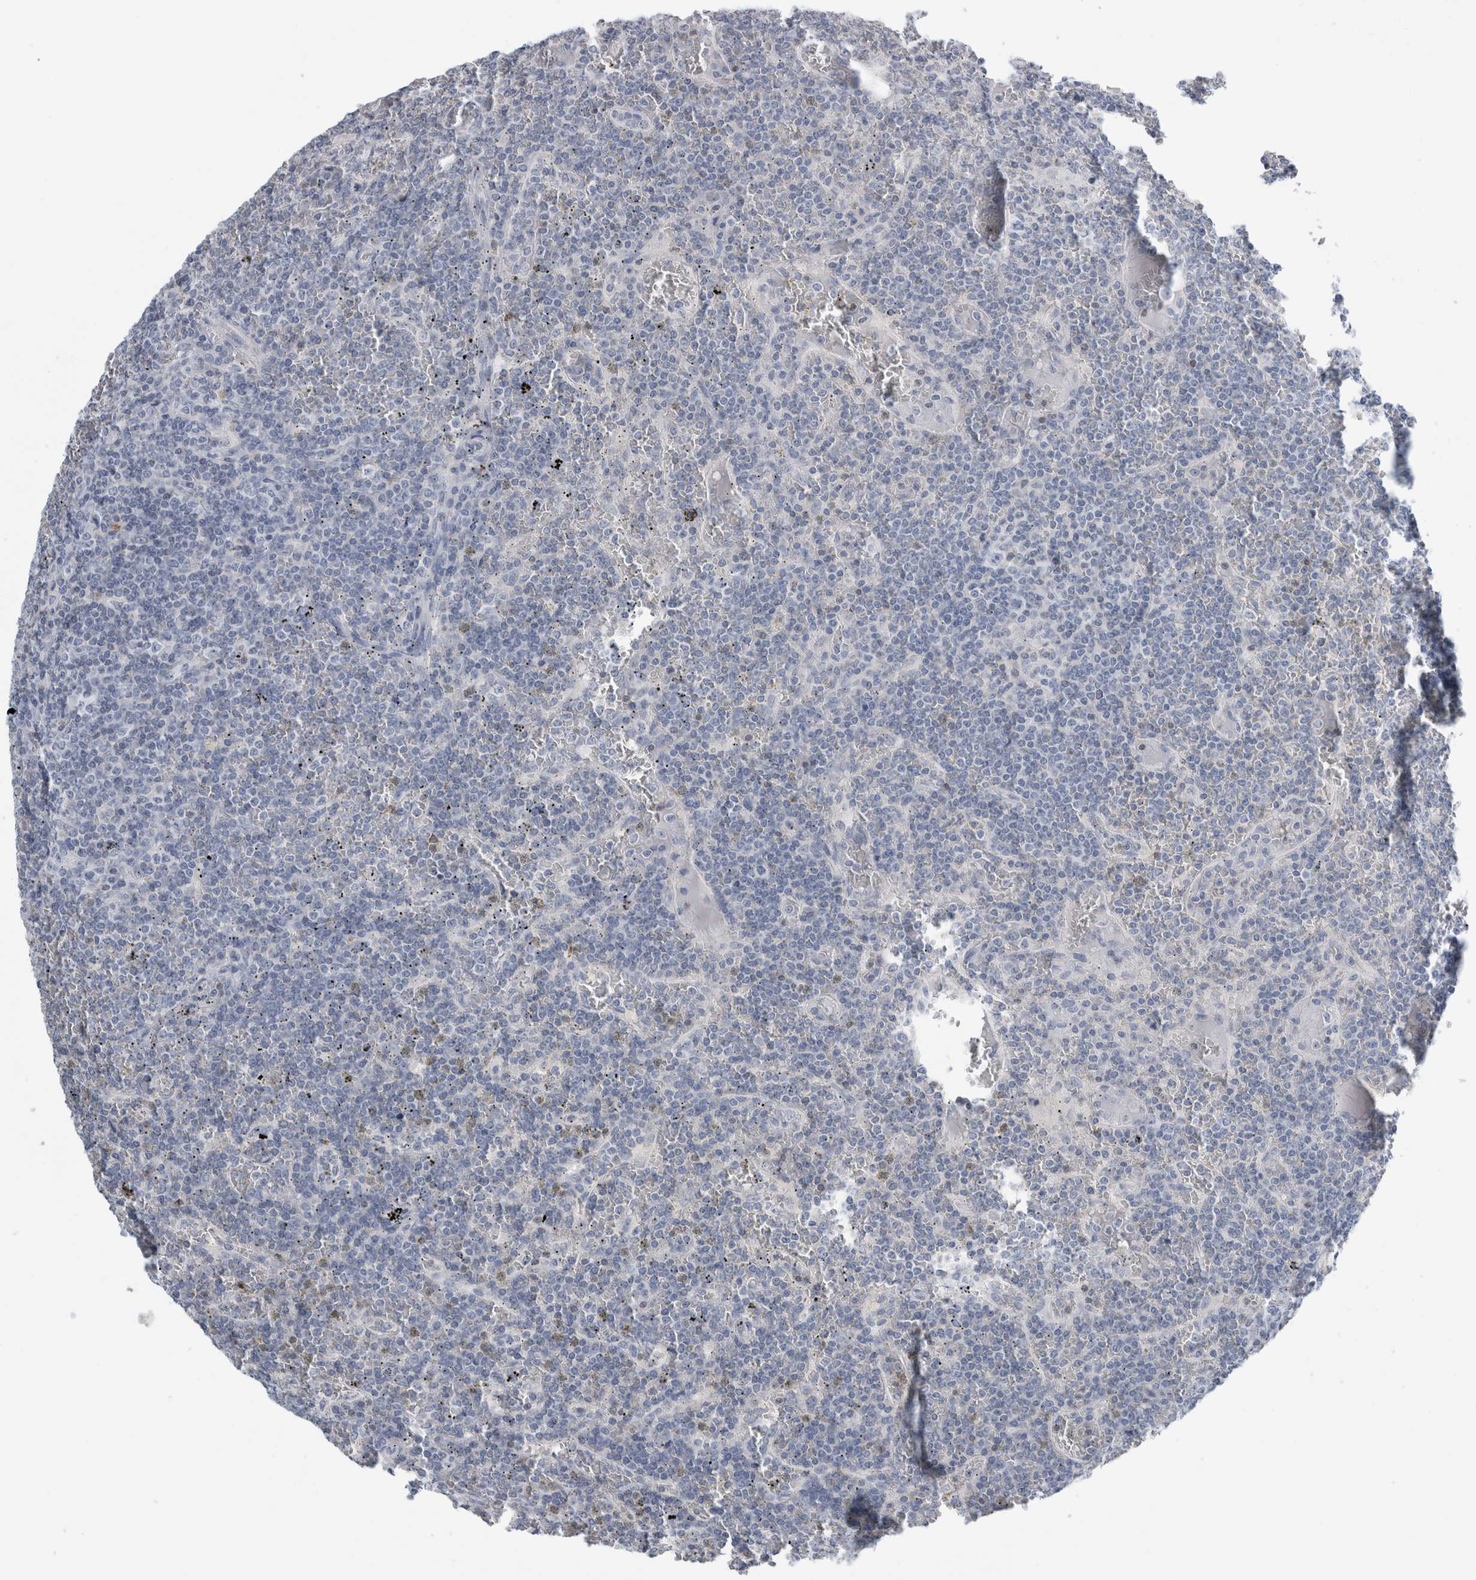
{"staining": {"intensity": "negative", "quantity": "none", "location": "none"}, "tissue": "lymphoma", "cell_type": "Tumor cells", "image_type": "cancer", "snomed": [{"axis": "morphology", "description": "Malignant lymphoma, non-Hodgkin's type, Low grade"}, {"axis": "topography", "description": "Spleen"}], "caption": "This histopathology image is of low-grade malignant lymphoma, non-Hodgkin's type stained with immunohistochemistry to label a protein in brown with the nuclei are counter-stained blue. There is no positivity in tumor cells.", "gene": "ANKFY1", "patient": {"sex": "female", "age": 19}}